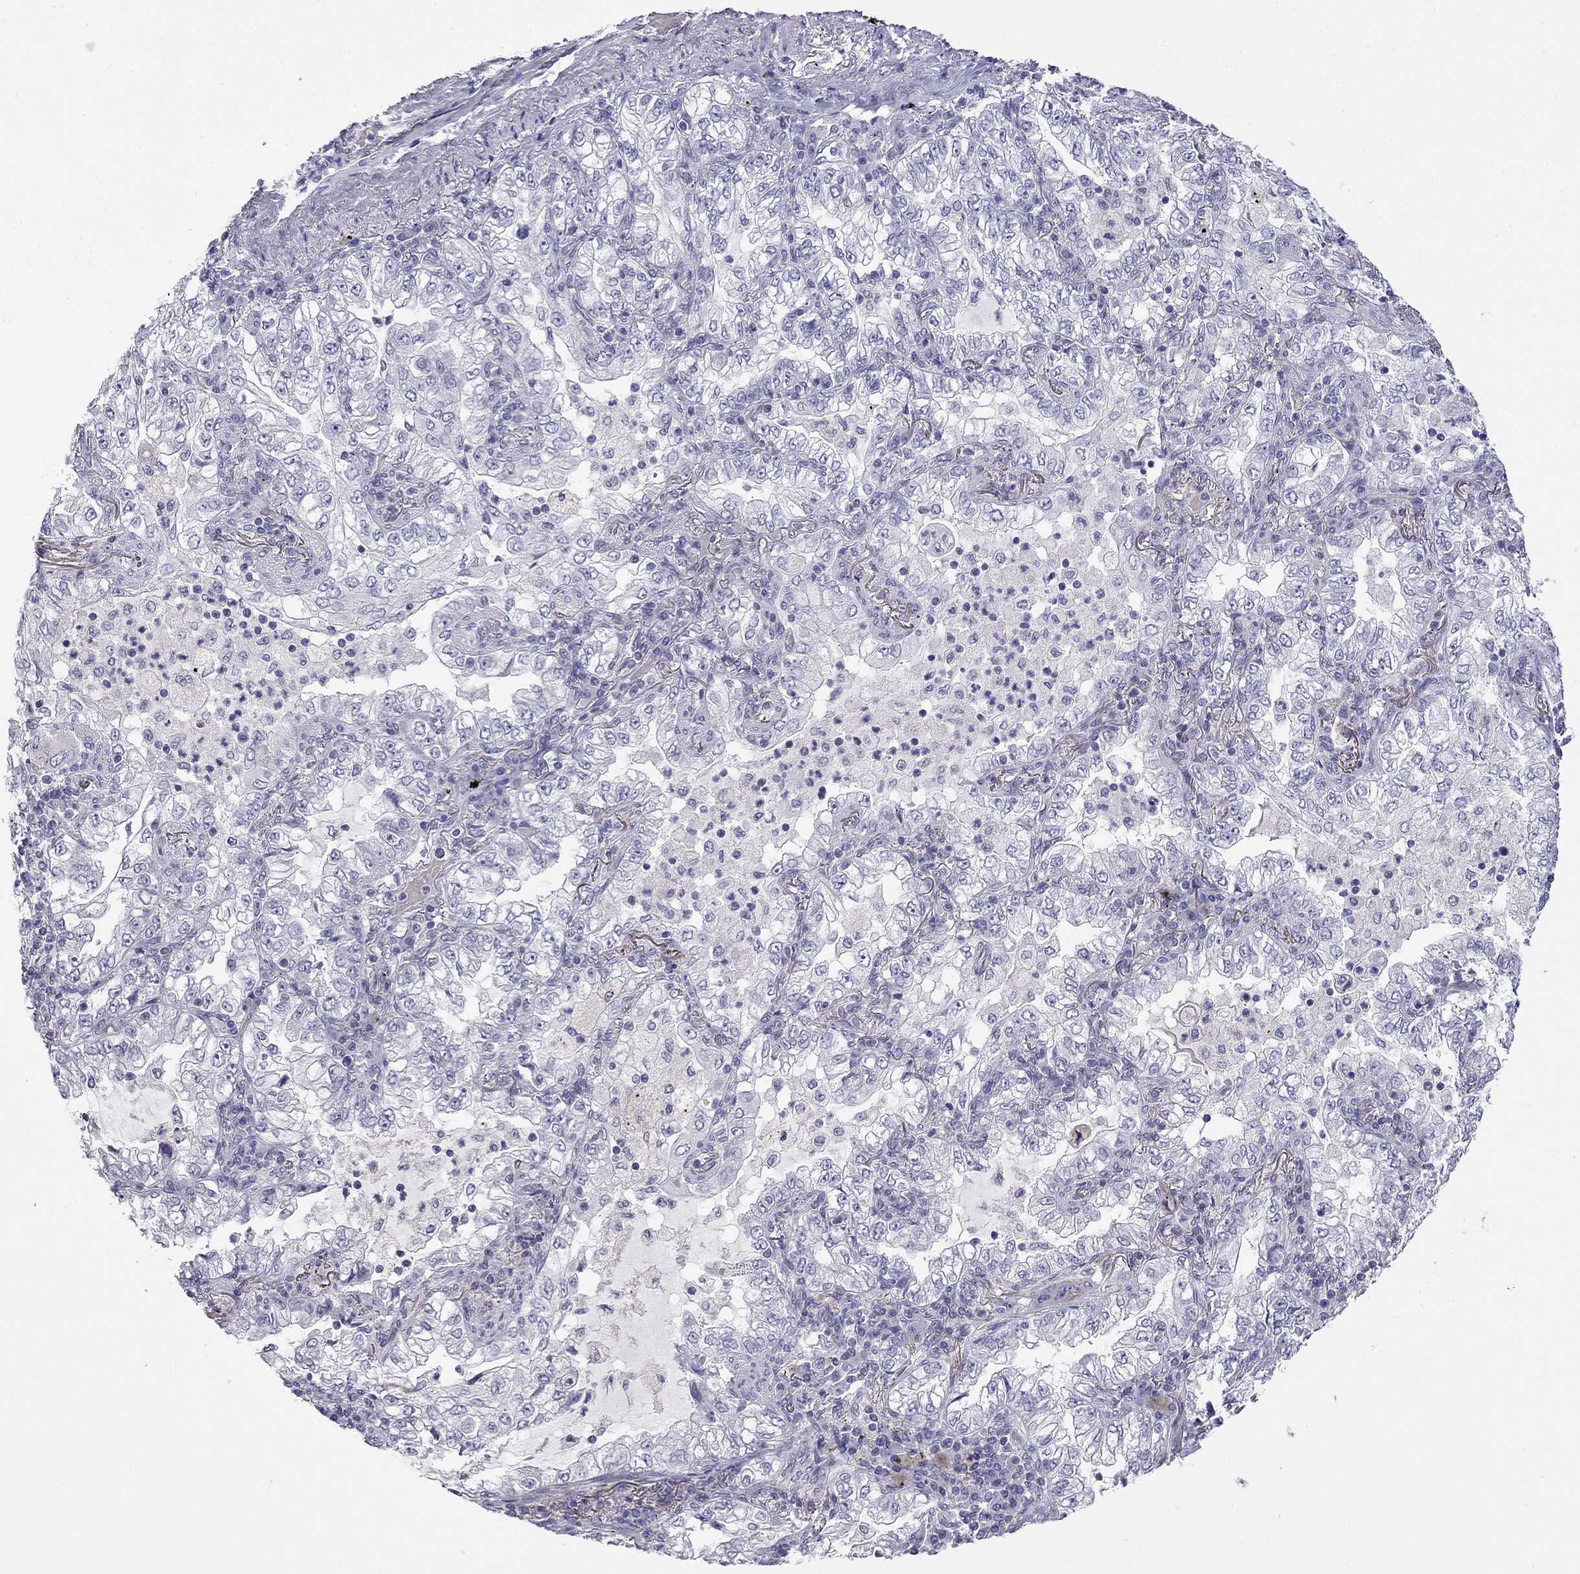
{"staining": {"intensity": "negative", "quantity": "none", "location": "none"}, "tissue": "lung cancer", "cell_type": "Tumor cells", "image_type": "cancer", "snomed": [{"axis": "morphology", "description": "Adenocarcinoma, NOS"}, {"axis": "topography", "description": "Lung"}], "caption": "Immunohistochemistry histopathology image of lung cancer stained for a protein (brown), which shows no staining in tumor cells. The staining was performed using DAB (3,3'-diaminobenzidine) to visualize the protein expression in brown, while the nuclei were stained in blue with hematoxylin (Magnification: 20x).", "gene": "PRR18", "patient": {"sex": "female", "age": 73}}